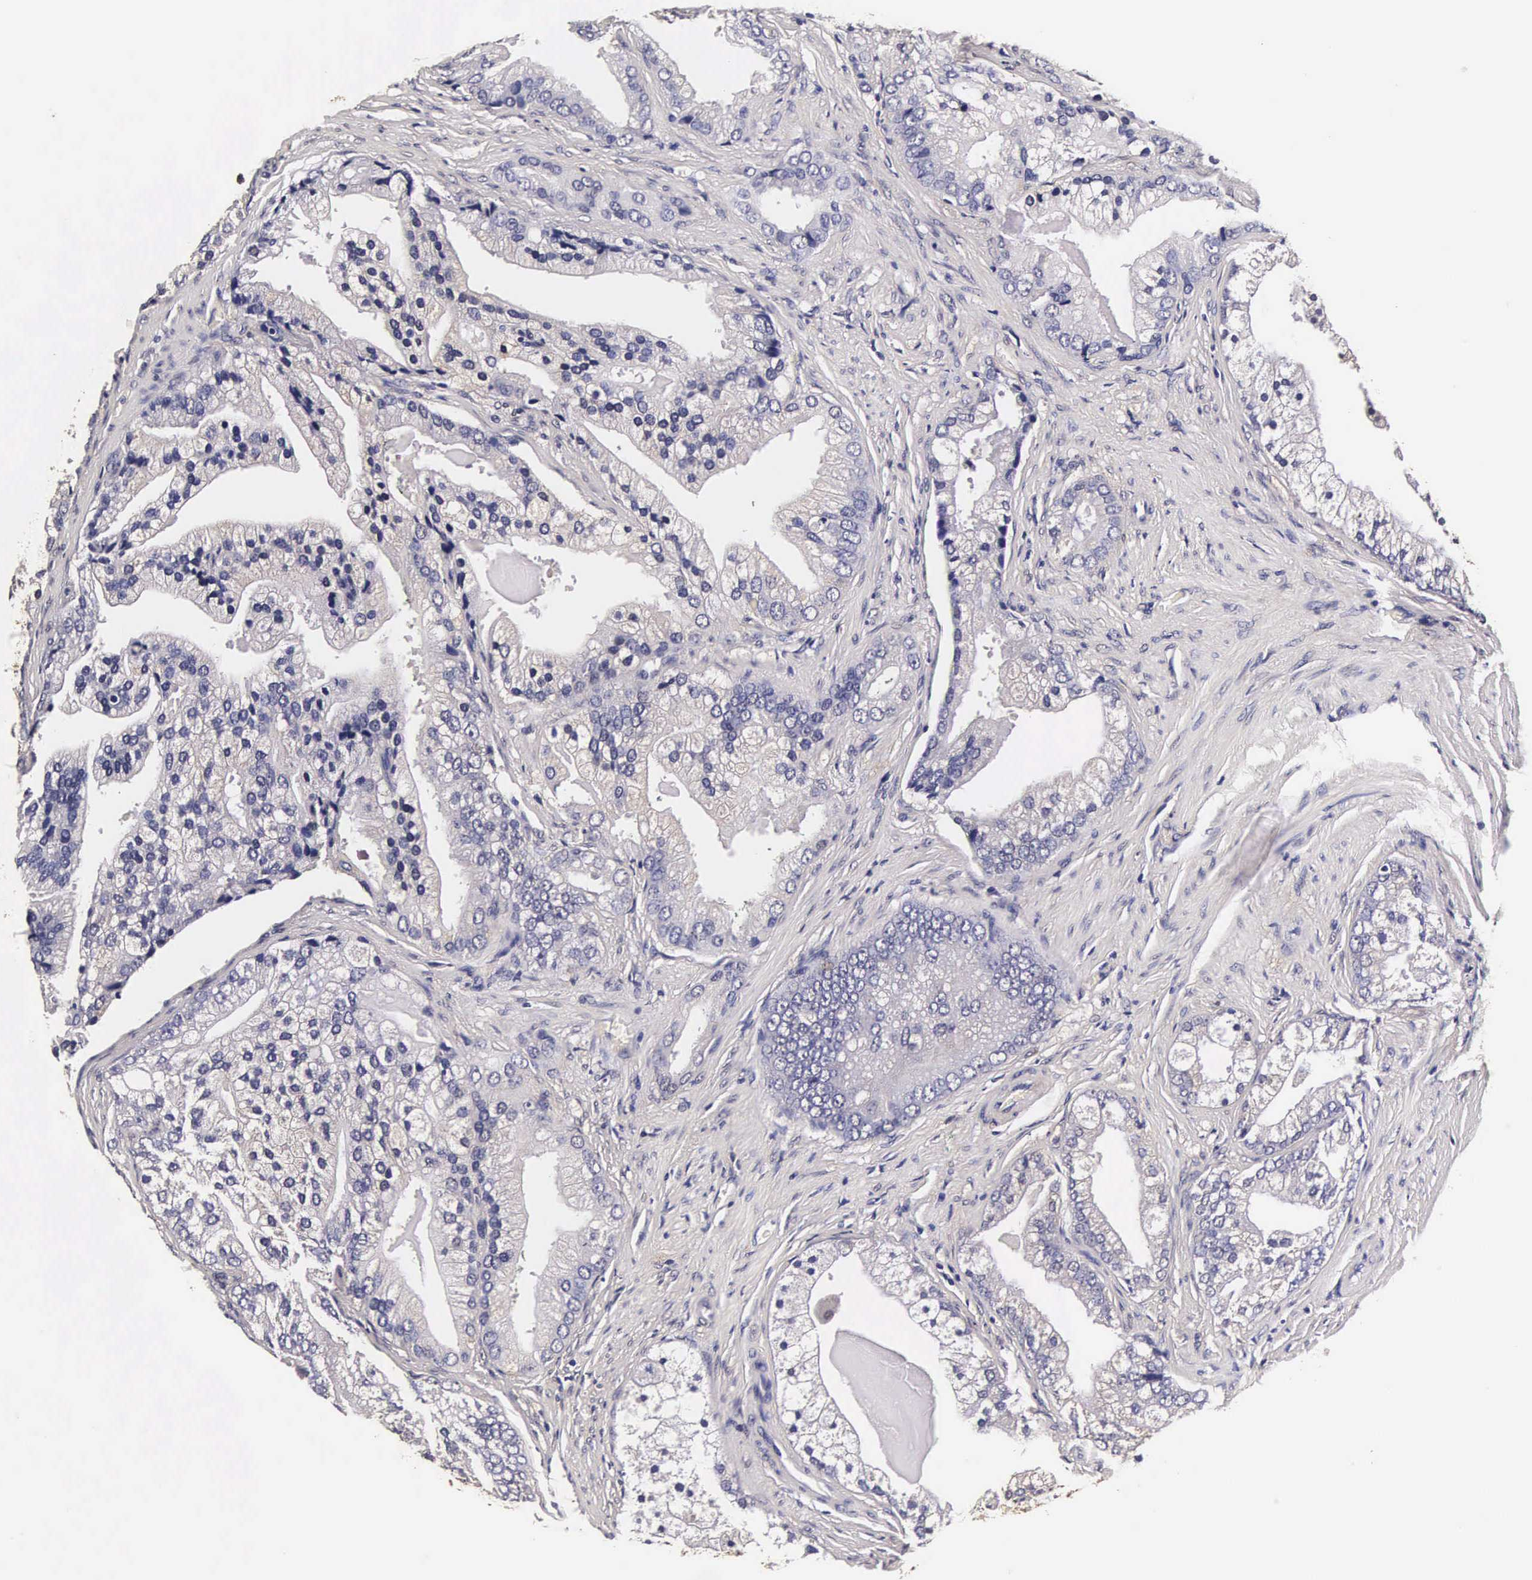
{"staining": {"intensity": "negative", "quantity": "none", "location": "none"}, "tissue": "prostate cancer", "cell_type": "Tumor cells", "image_type": "cancer", "snomed": [{"axis": "morphology", "description": "Adenocarcinoma, Low grade"}, {"axis": "topography", "description": "Prostate"}], "caption": "An immunohistochemistry (IHC) micrograph of prostate cancer is shown. There is no staining in tumor cells of prostate cancer.", "gene": "TECPR2", "patient": {"sex": "male", "age": 71}}